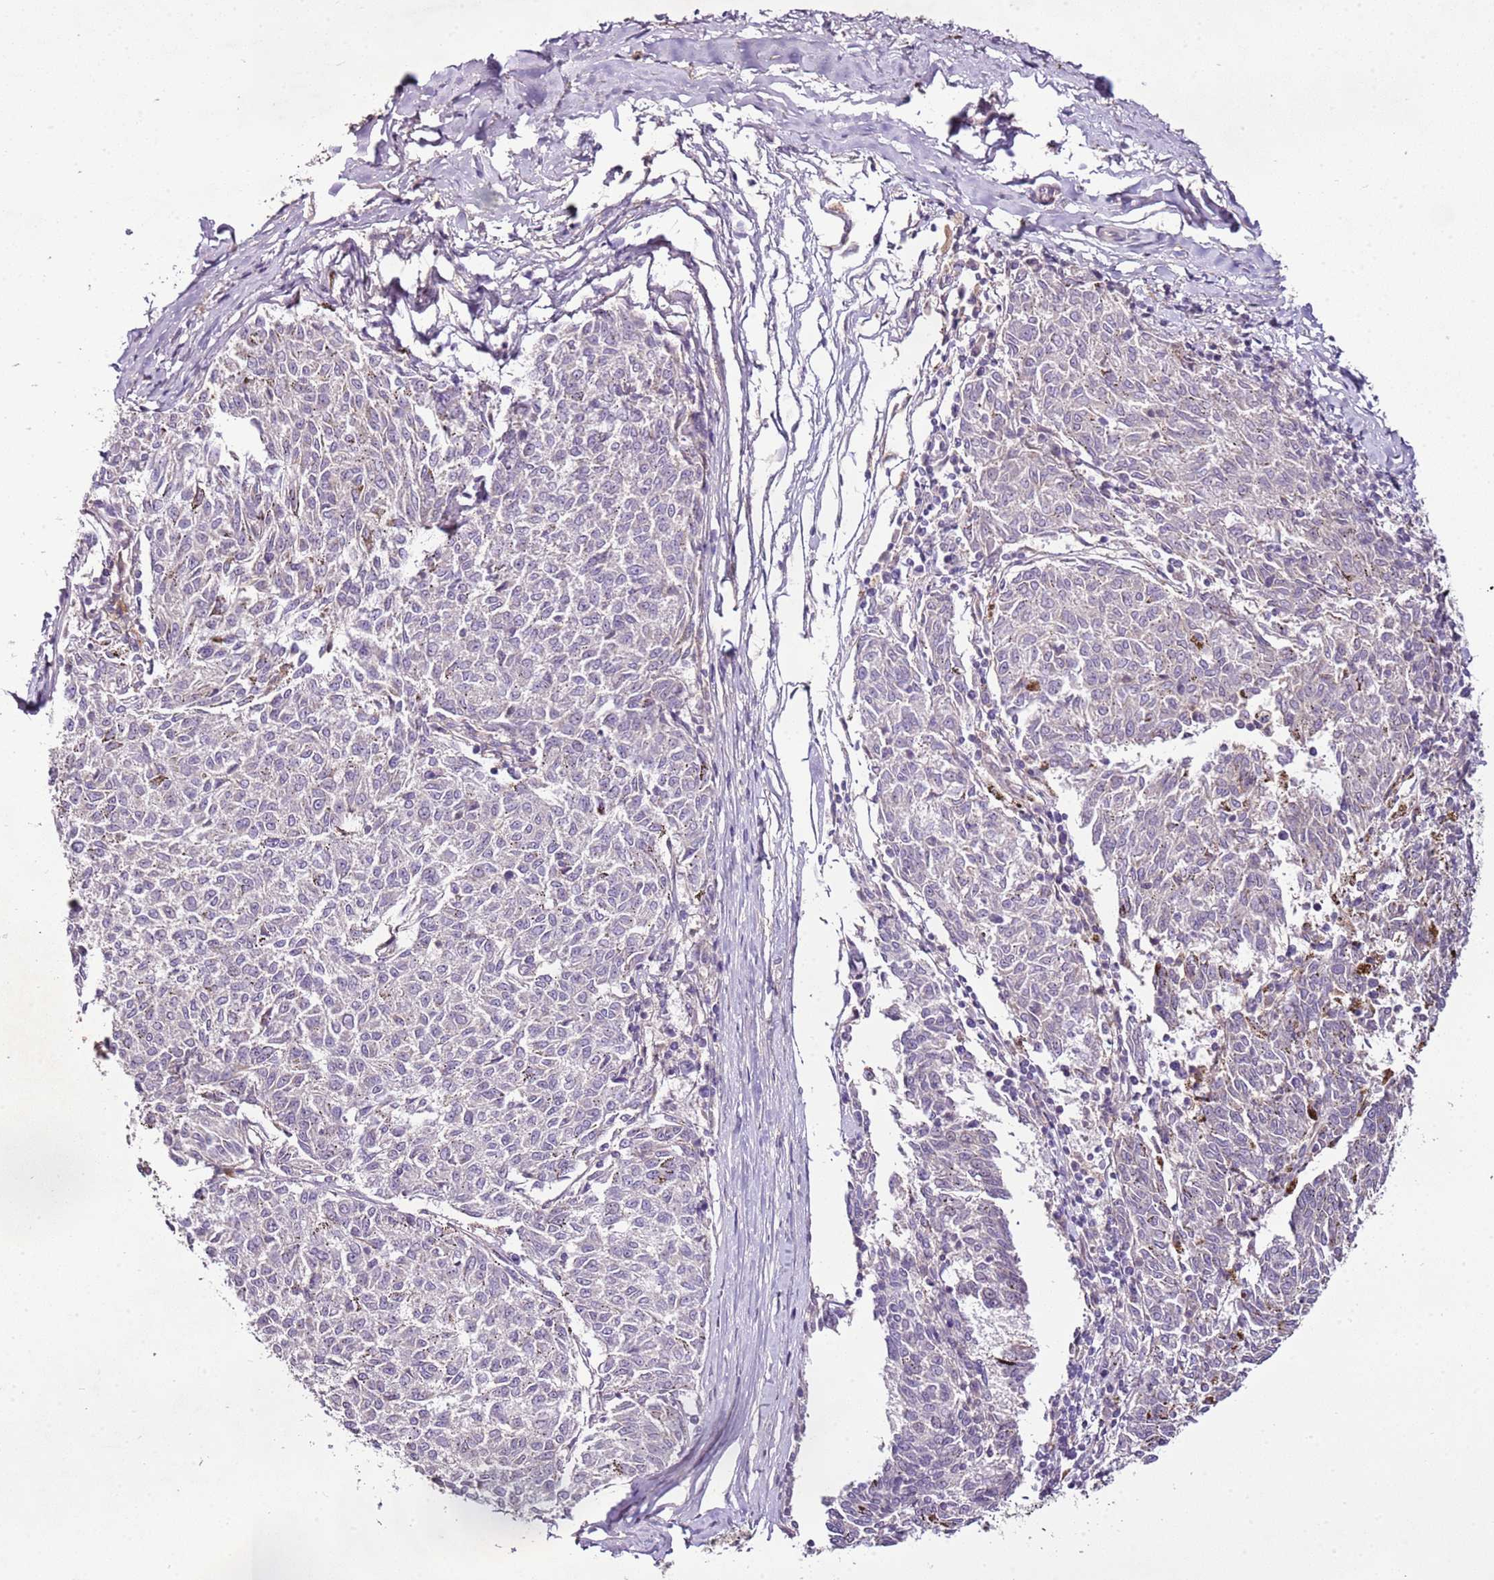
{"staining": {"intensity": "negative", "quantity": "none", "location": "none"}, "tissue": "melanoma", "cell_type": "Tumor cells", "image_type": "cancer", "snomed": [{"axis": "morphology", "description": "Malignant melanoma, NOS"}, {"axis": "topography", "description": "Skin"}], "caption": "There is no significant staining in tumor cells of malignant melanoma.", "gene": "CMKLR1", "patient": {"sex": "female", "age": 72}}